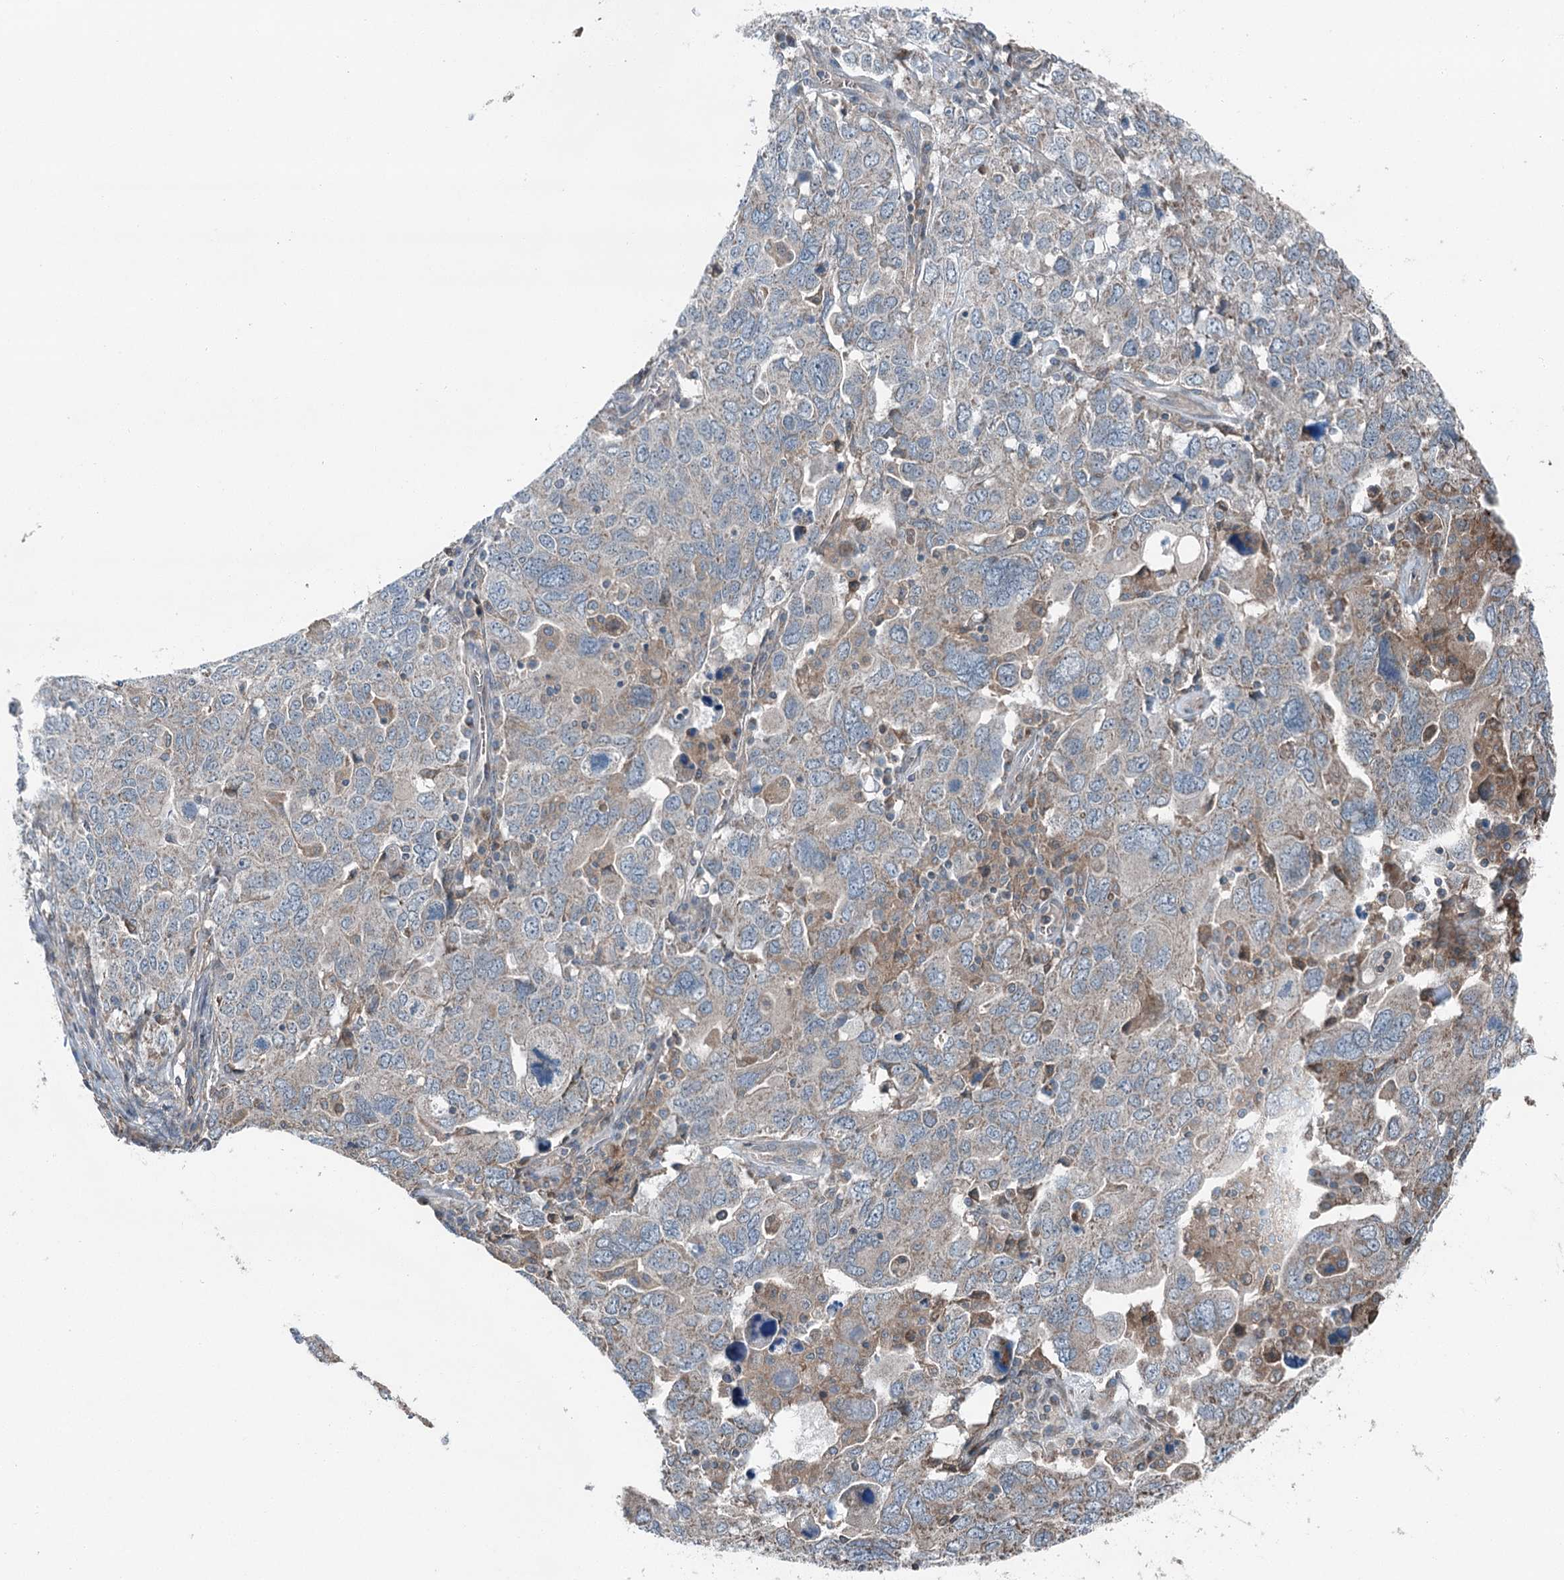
{"staining": {"intensity": "weak", "quantity": "<25%", "location": "cytoplasmic/membranous"}, "tissue": "ovarian cancer", "cell_type": "Tumor cells", "image_type": "cancer", "snomed": [{"axis": "morphology", "description": "Carcinoma, endometroid"}, {"axis": "topography", "description": "Ovary"}], "caption": "This micrograph is of ovarian cancer (endometroid carcinoma) stained with immunohistochemistry (IHC) to label a protein in brown with the nuclei are counter-stained blue. There is no staining in tumor cells. (DAB IHC, high magnification).", "gene": "SKIC3", "patient": {"sex": "female", "age": 62}}